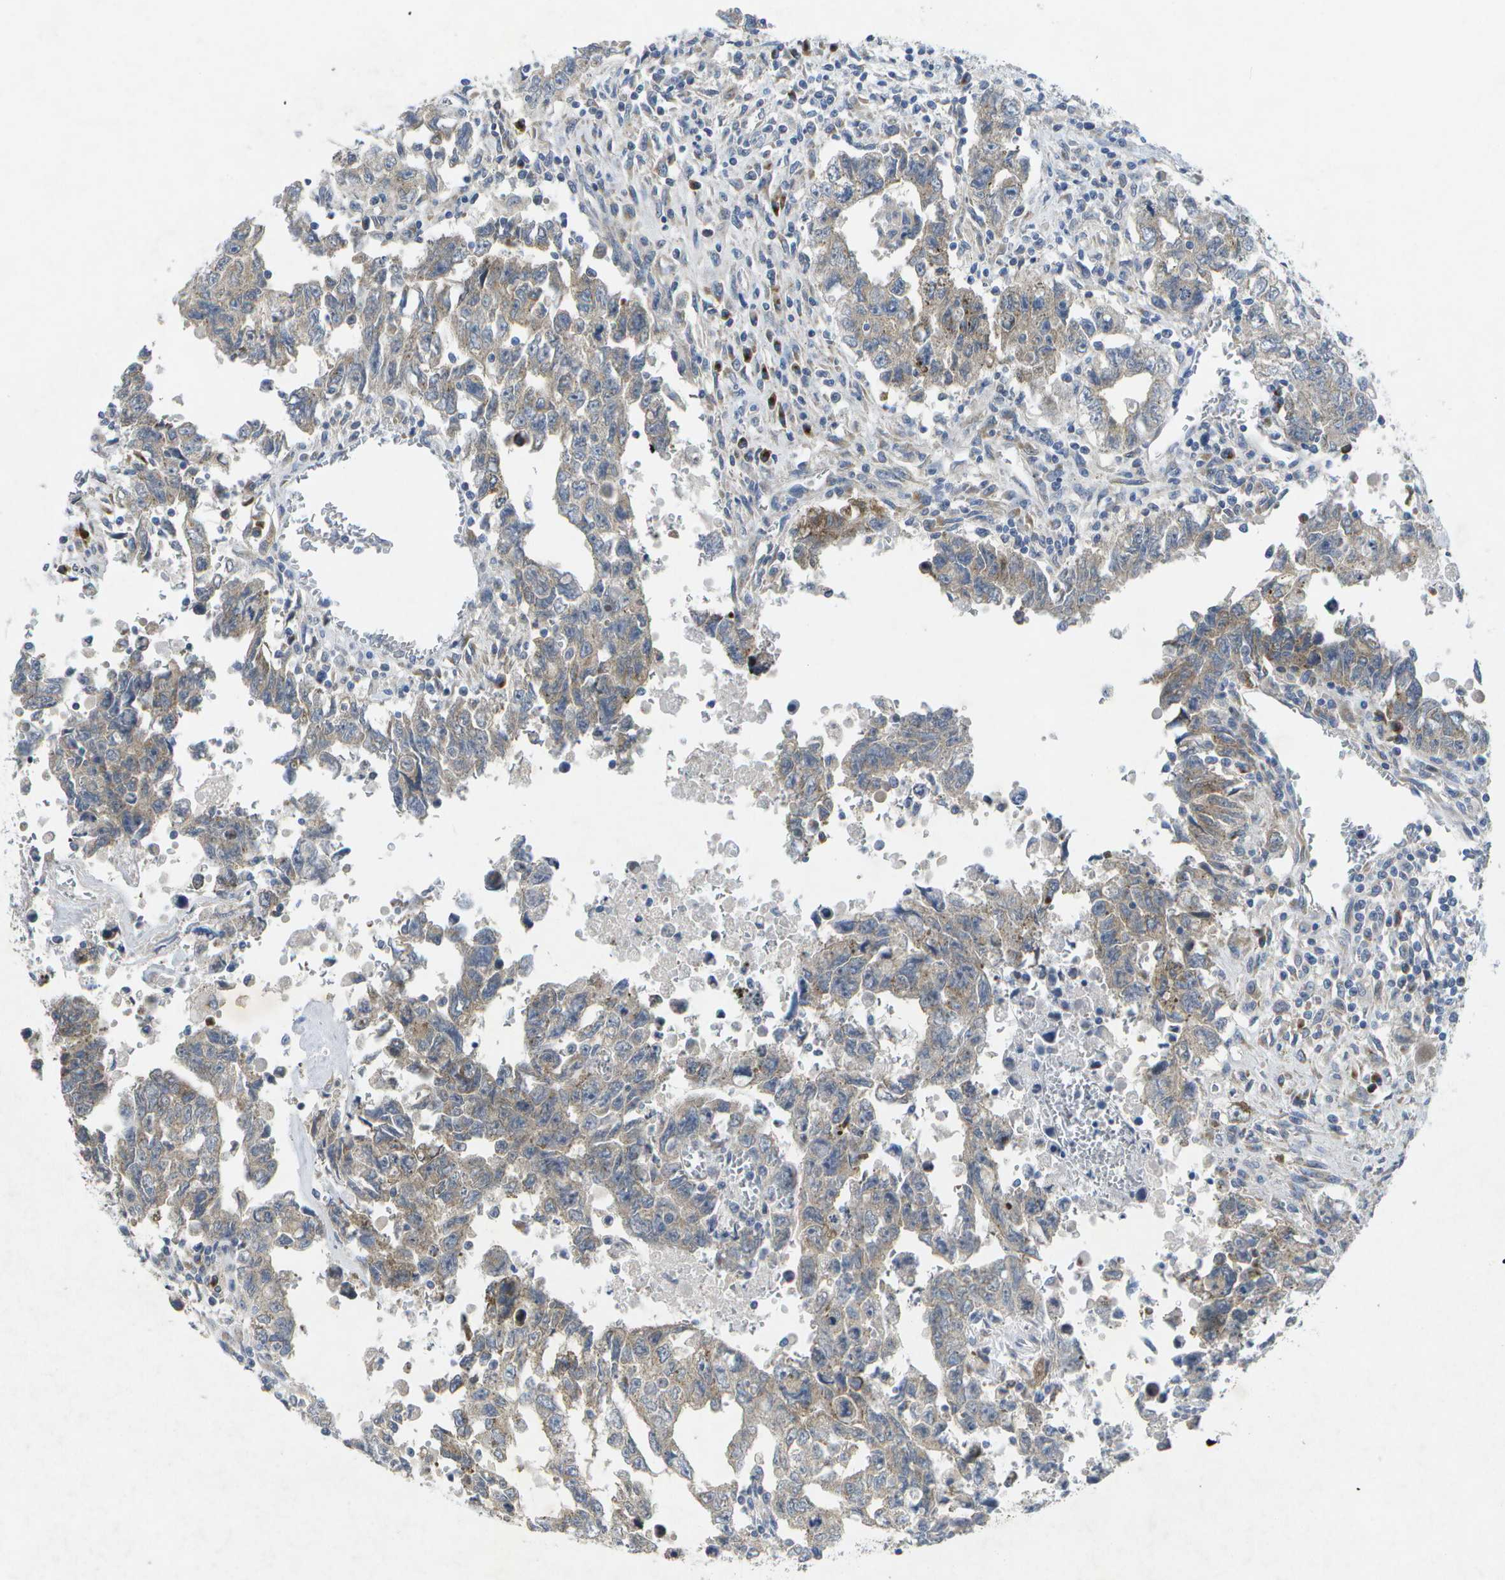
{"staining": {"intensity": "weak", "quantity": "25%-75%", "location": "cytoplasmic/membranous"}, "tissue": "testis cancer", "cell_type": "Tumor cells", "image_type": "cancer", "snomed": [{"axis": "morphology", "description": "Carcinoma, Embryonal, NOS"}, {"axis": "topography", "description": "Testis"}], "caption": "An IHC histopathology image of tumor tissue is shown. Protein staining in brown highlights weak cytoplasmic/membranous positivity in testis embryonal carcinoma within tumor cells. Using DAB (3,3'-diaminobenzidine) (brown) and hematoxylin (blue) stains, captured at high magnification using brightfield microscopy.", "gene": "KDELR1", "patient": {"sex": "male", "age": 28}}